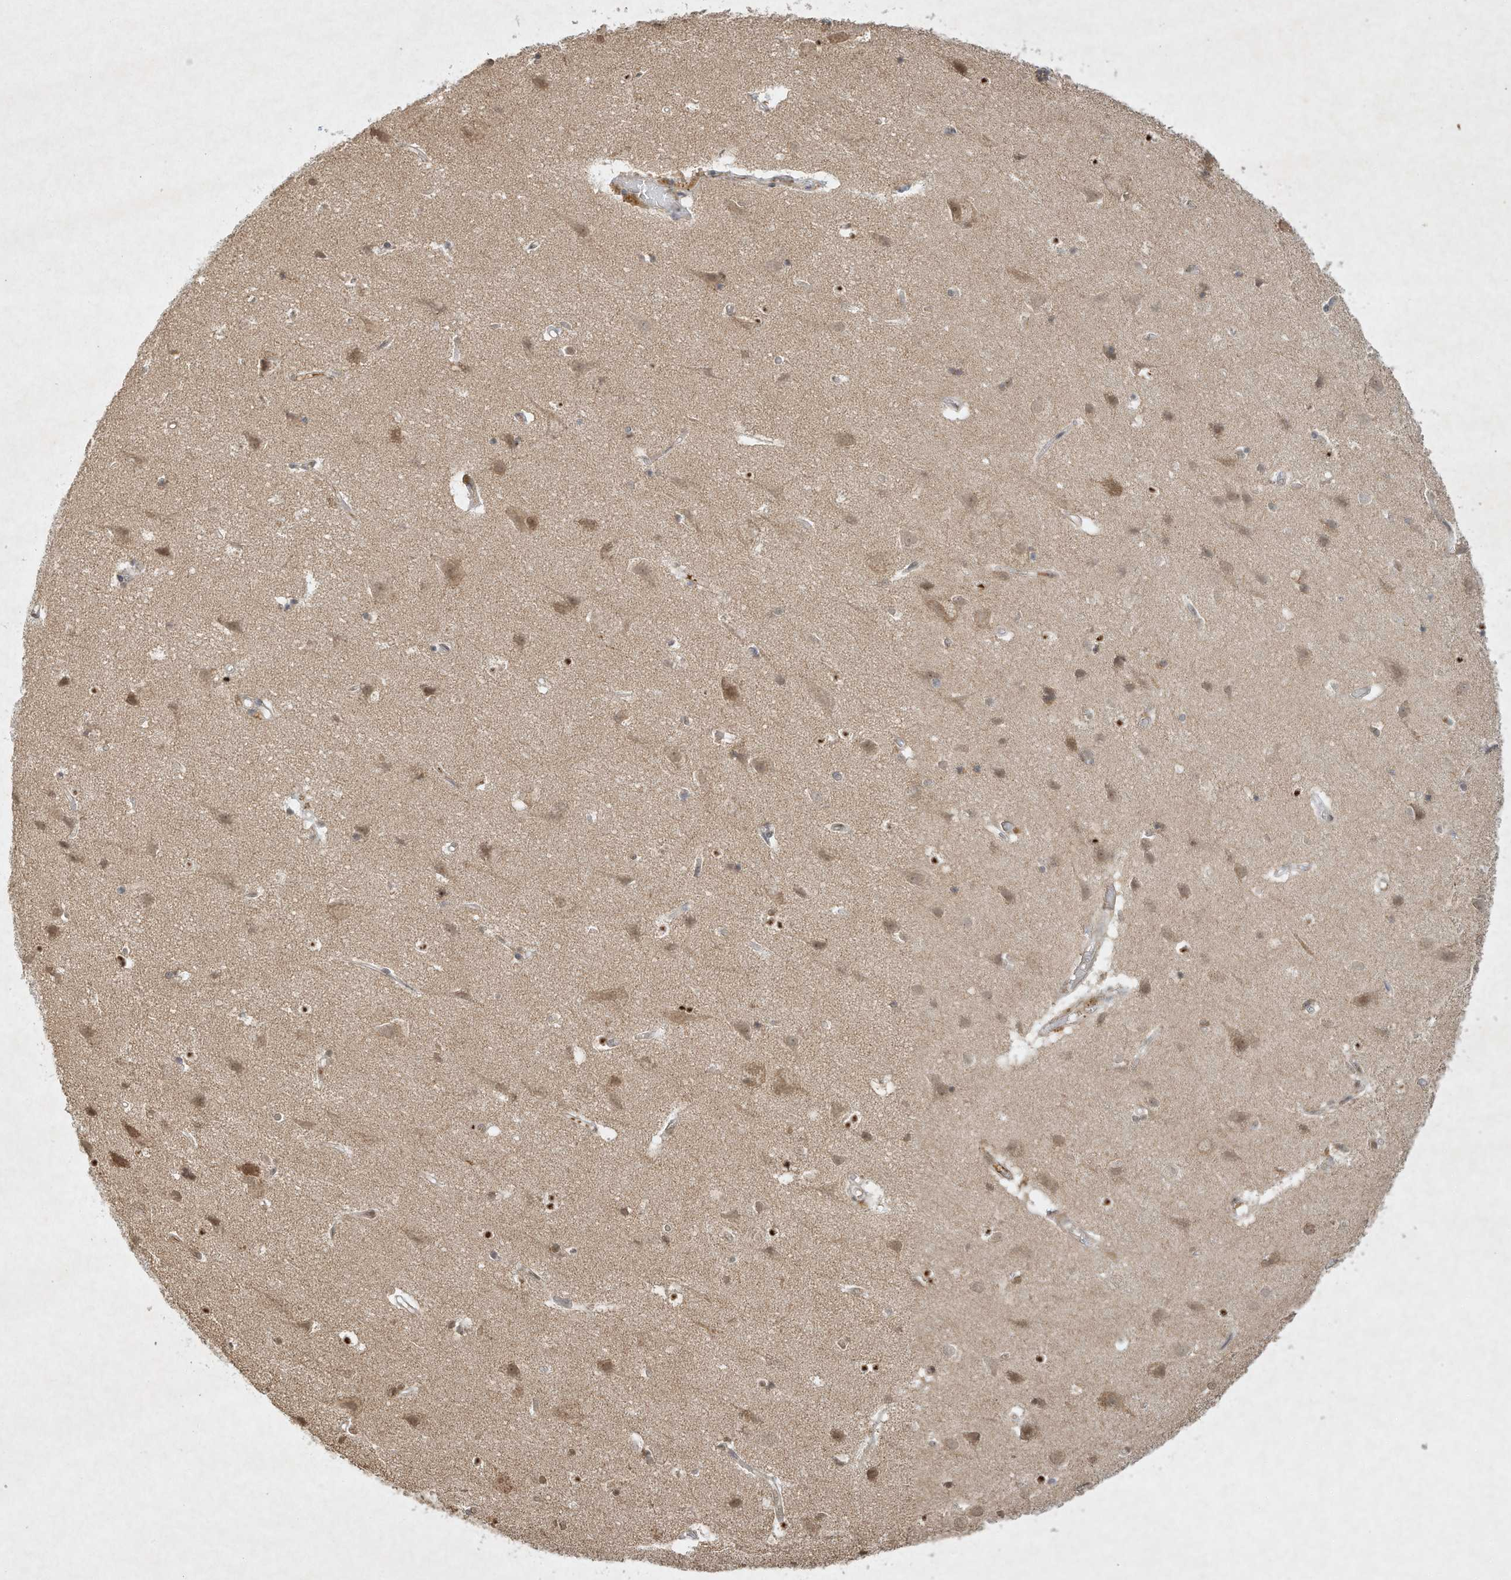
{"staining": {"intensity": "moderate", "quantity": ">75%", "location": "cytoplasmic/membranous"}, "tissue": "cerebral cortex", "cell_type": "Endothelial cells", "image_type": "normal", "snomed": [{"axis": "morphology", "description": "Normal tissue, NOS"}, {"axis": "topography", "description": "Cerebral cortex"}], "caption": "DAB (3,3'-diaminobenzidine) immunohistochemical staining of normal cerebral cortex shows moderate cytoplasmic/membranous protein positivity in approximately >75% of endothelial cells. The staining was performed using DAB, with brown indicating positive protein expression. Nuclei are stained blue with hematoxylin.", "gene": "BTRC", "patient": {"sex": "male", "age": 54}}